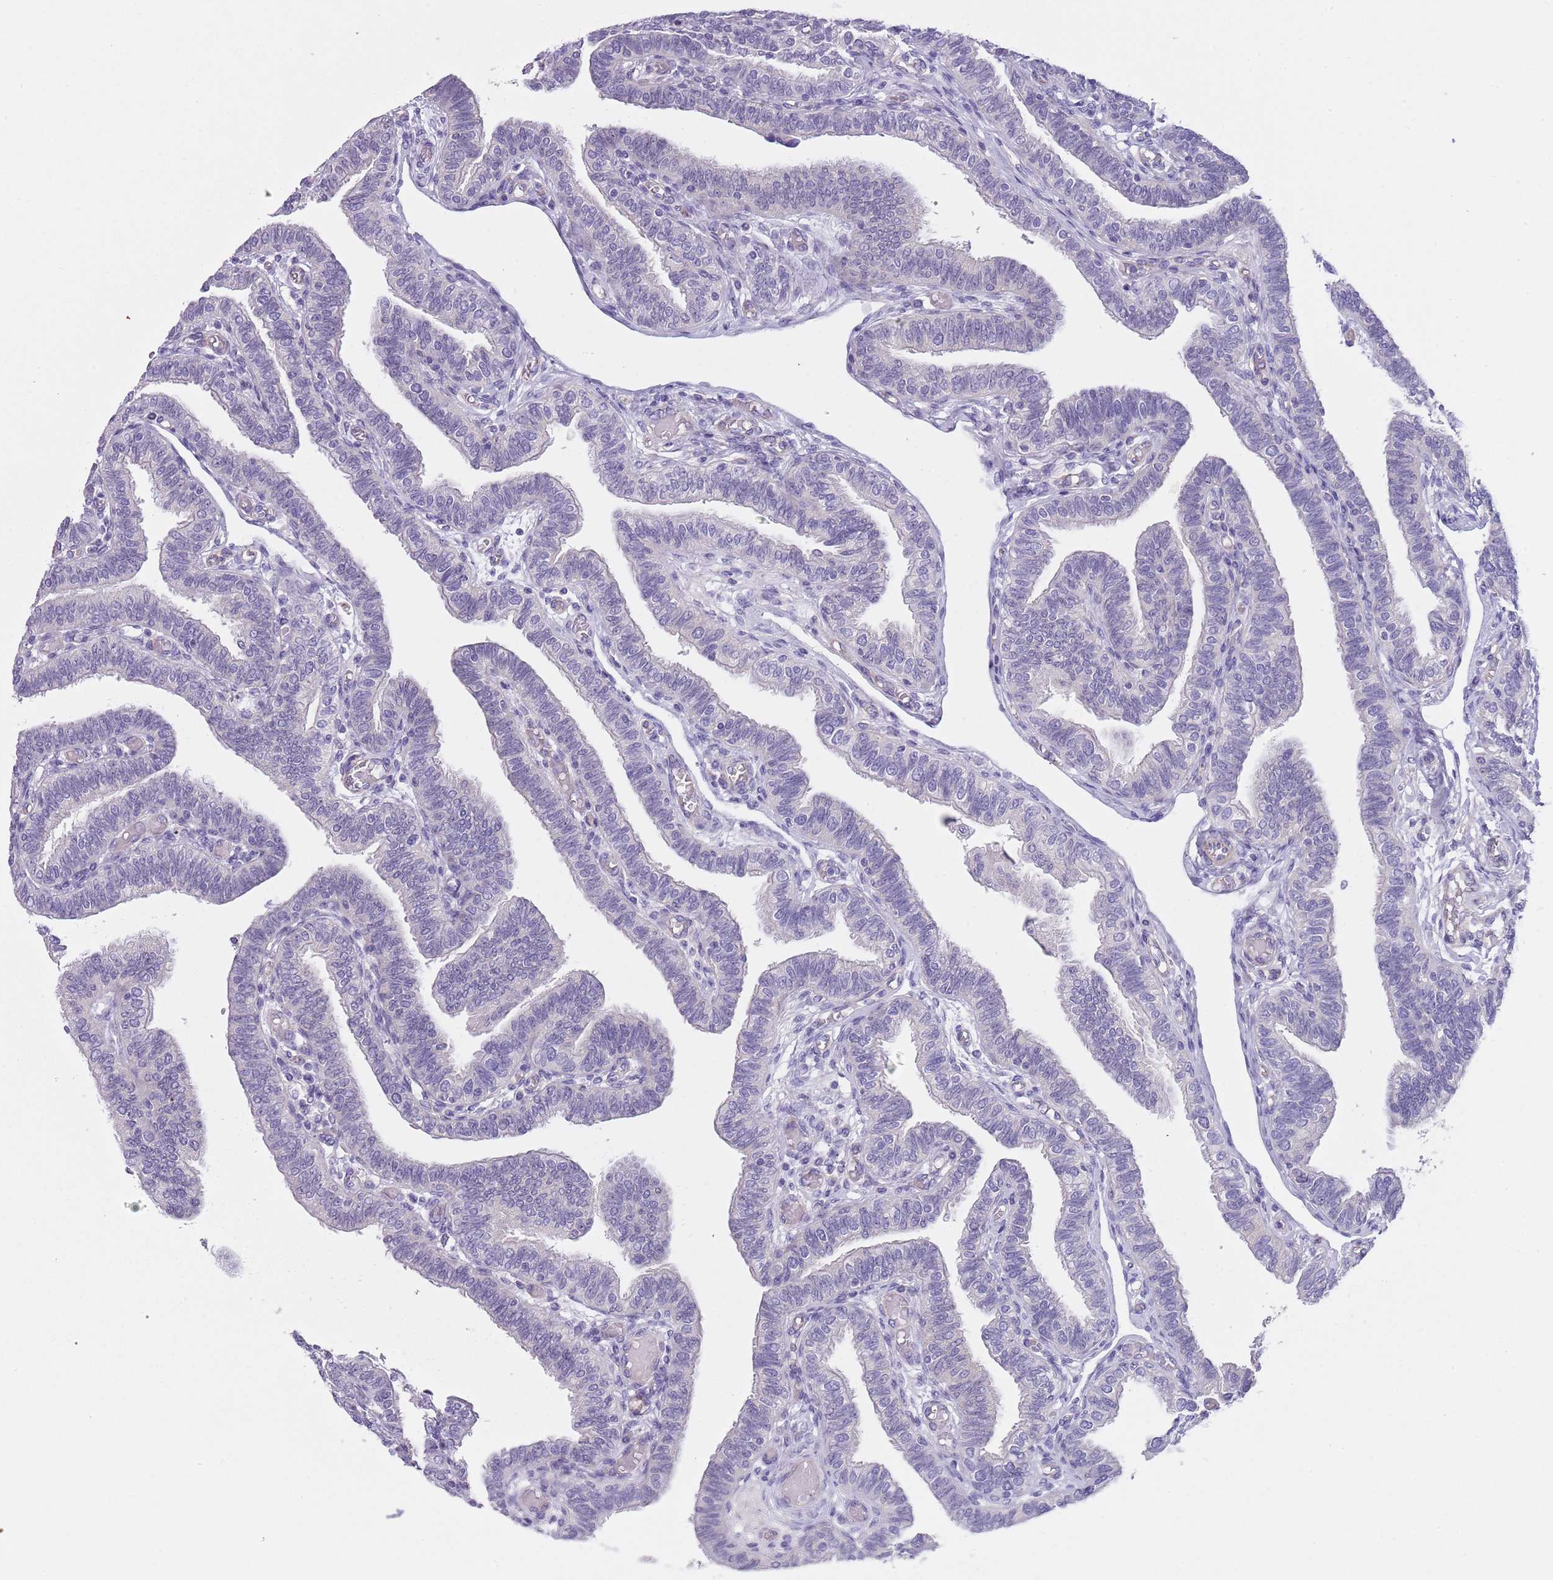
{"staining": {"intensity": "negative", "quantity": "none", "location": "none"}, "tissue": "fallopian tube", "cell_type": "Glandular cells", "image_type": "normal", "snomed": [{"axis": "morphology", "description": "Normal tissue, NOS"}, {"axis": "topography", "description": "Fallopian tube"}], "caption": "This is an IHC histopathology image of benign human fallopian tube. There is no expression in glandular cells.", "gene": "TSGA13", "patient": {"sex": "female", "age": 39}}